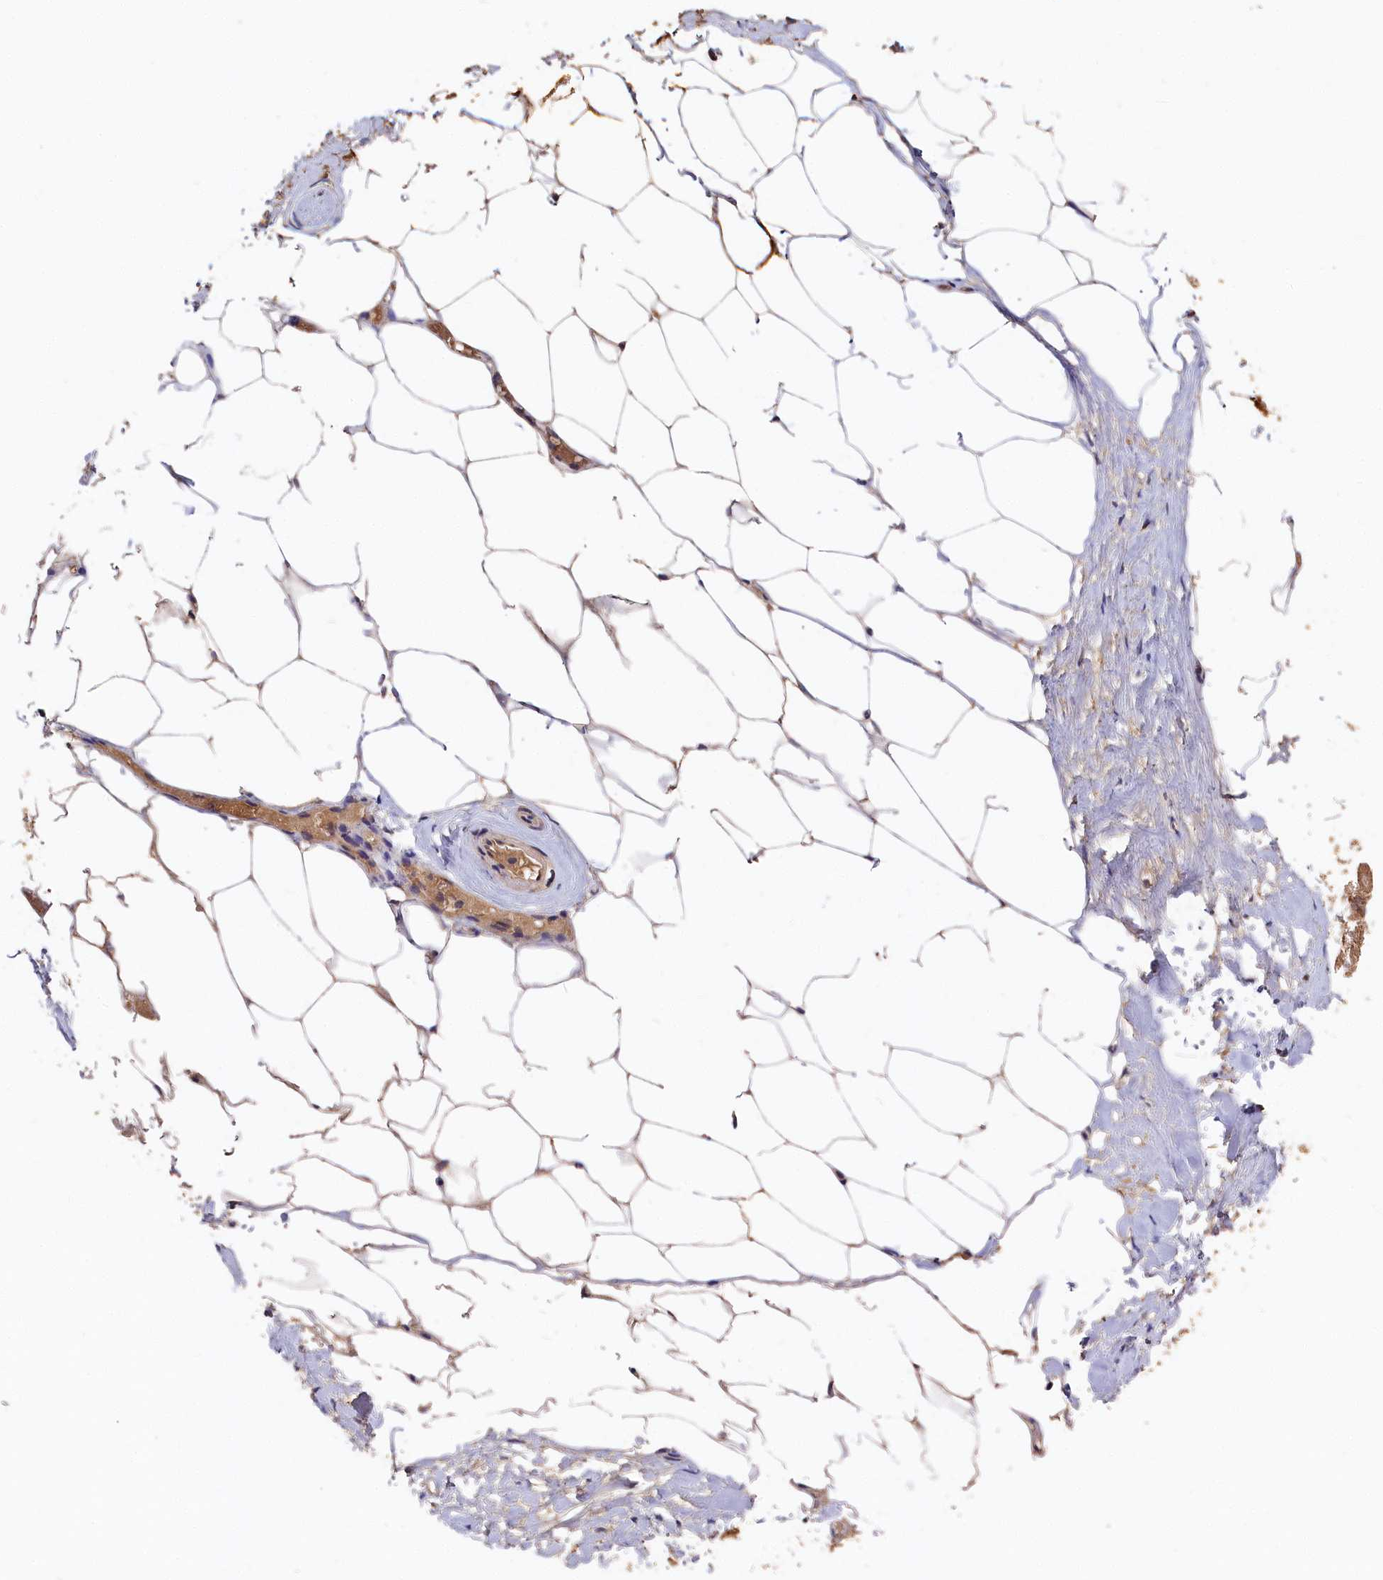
{"staining": {"intensity": "moderate", "quantity": ">75%", "location": "cytoplasmic/membranous"}, "tissue": "adipose tissue", "cell_type": "Adipocytes", "image_type": "normal", "snomed": [{"axis": "morphology", "description": "Normal tissue, NOS"}, {"axis": "morphology", "description": "Adenocarcinoma, Low grade"}, {"axis": "topography", "description": "Prostate"}, {"axis": "topography", "description": "Peripheral nerve tissue"}], "caption": "Immunohistochemistry (DAB (3,3'-diaminobenzidine)) staining of normal human adipose tissue shows moderate cytoplasmic/membranous protein expression in approximately >75% of adipocytes. Nuclei are stained in blue.", "gene": "DHRS11", "patient": {"sex": "male", "age": 63}}